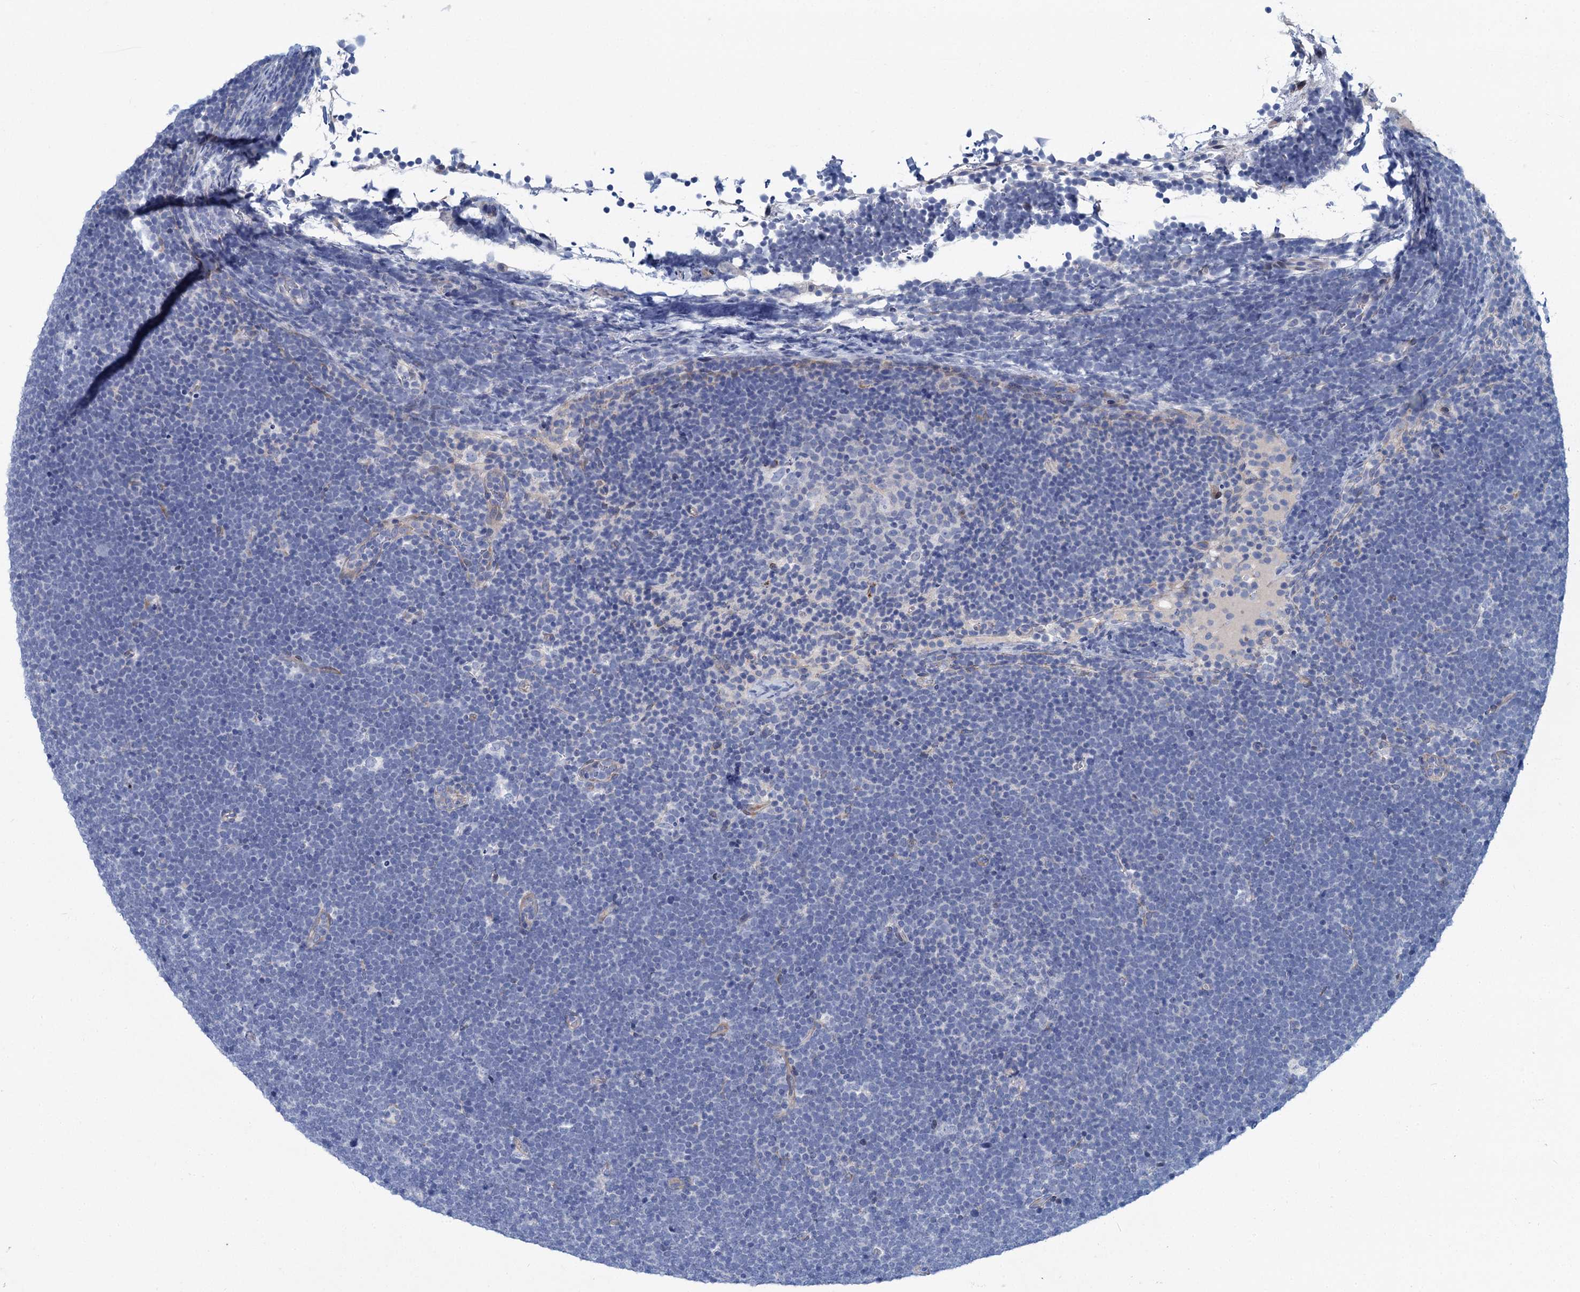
{"staining": {"intensity": "negative", "quantity": "none", "location": "none"}, "tissue": "lymphoma", "cell_type": "Tumor cells", "image_type": "cancer", "snomed": [{"axis": "morphology", "description": "Malignant lymphoma, non-Hodgkin's type, High grade"}, {"axis": "topography", "description": "Lymph node"}], "caption": "This micrograph is of lymphoma stained with IHC to label a protein in brown with the nuclei are counter-stained blue. There is no expression in tumor cells.", "gene": "CHDH", "patient": {"sex": "male", "age": 13}}